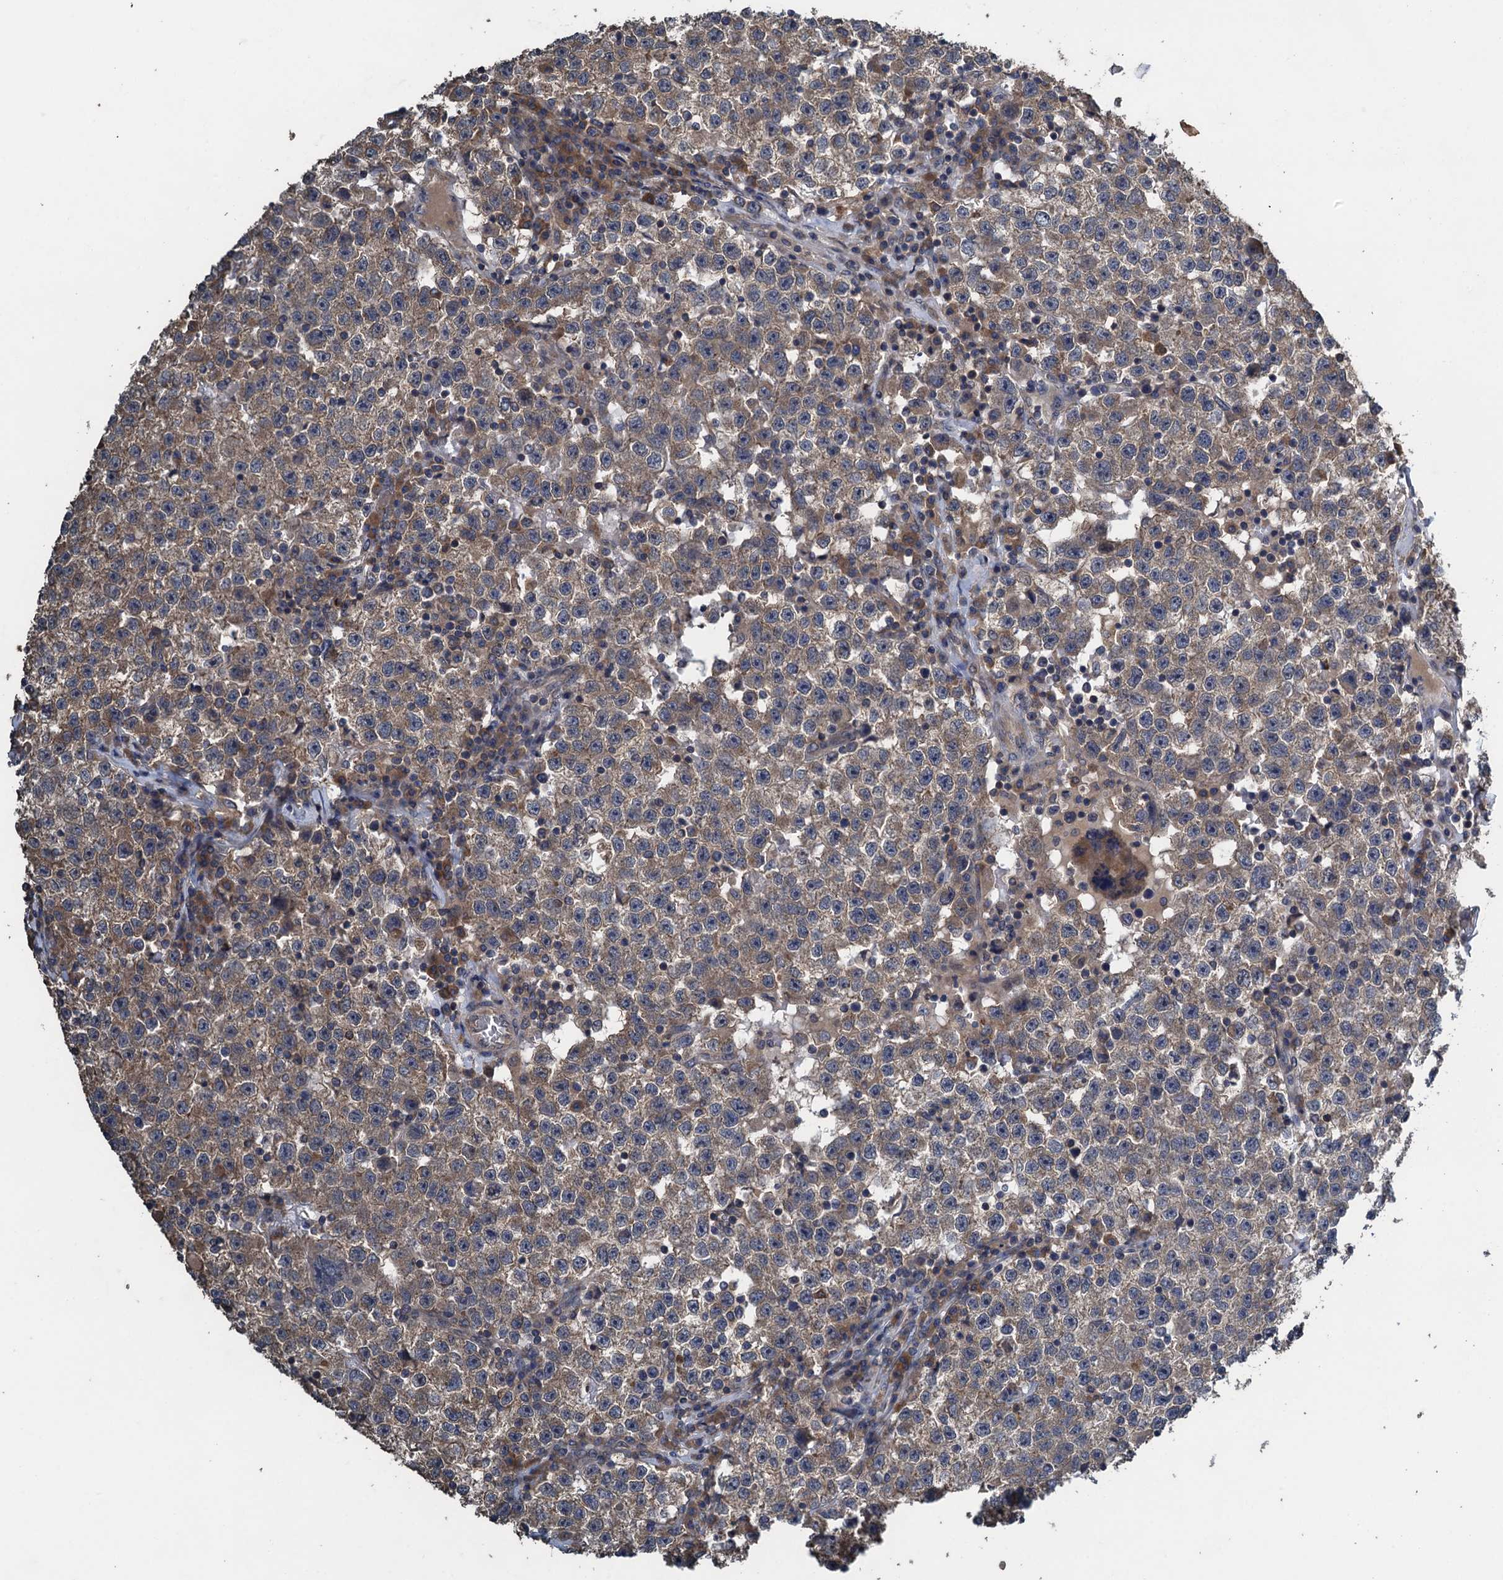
{"staining": {"intensity": "moderate", "quantity": "25%-75%", "location": "cytoplasmic/membranous"}, "tissue": "testis cancer", "cell_type": "Tumor cells", "image_type": "cancer", "snomed": [{"axis": "morphology", "description": "Seminoma, NOS"}, {"axis": "topography", "description": "Testis"}], "caption": "Brown immunohistochemical staining in human testis seminoma reveals moderate cytoplasmic/membranous expression in approximately 25%-75% of tumor cells.", "gene": "CNTN5", "patient": {"sex": "male", "age": 22}}